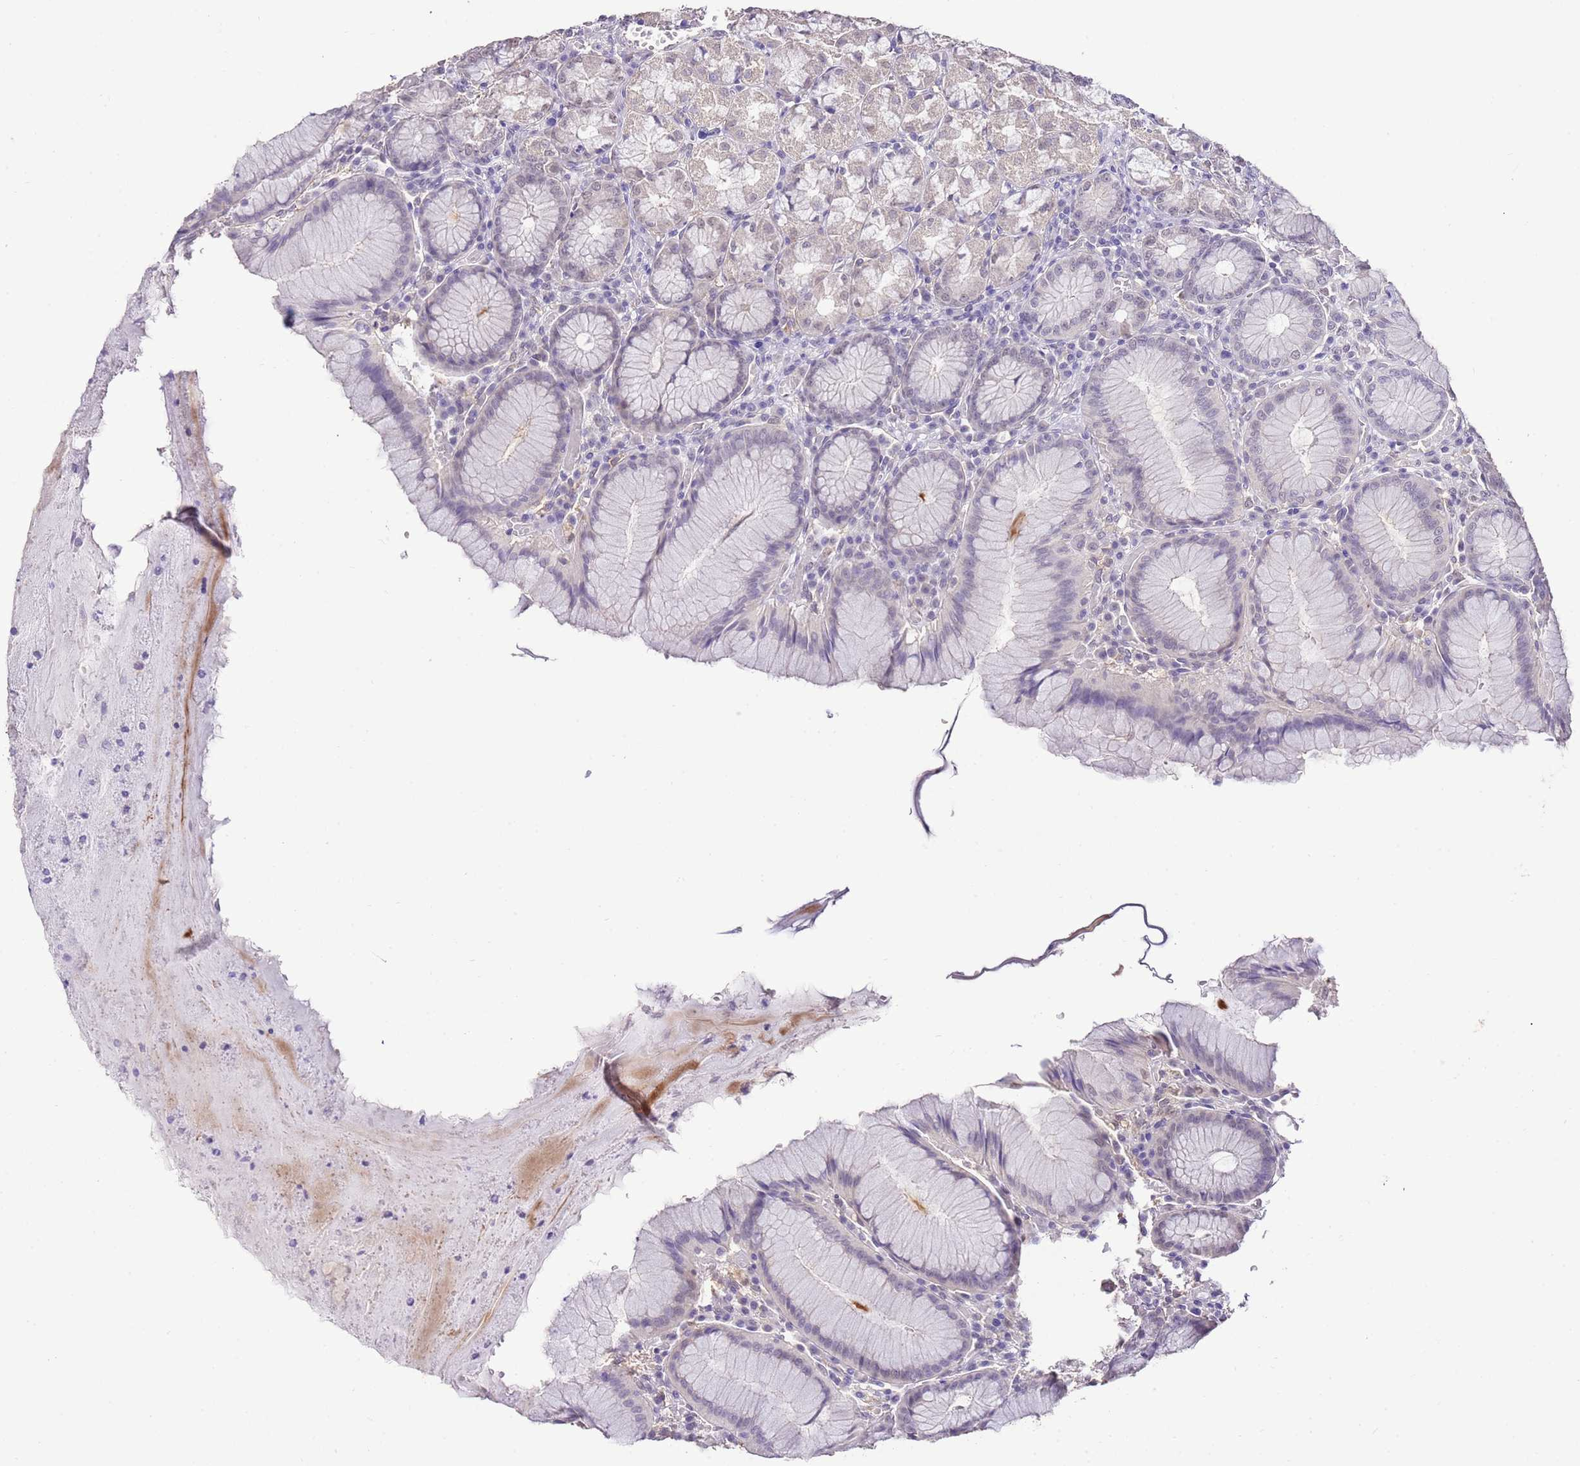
{"staining": {"intensity": "weak", "quantity": "25%-75%", "location": "cytoplasmic/membranous,nuclear"}, "tissue": "stomach", "cell_type": "Glandular cells", "image_type": "normal", "snomed": [{"axis": "morphology", "description": "Normal tissue, NOS"}, {"axis": "topography", "description": "Stomach"}], "caption": "Immunohistochemistry of unremarkable human stomach displays low levels of weak cytoplasmic/membranous,nuclear positivity in approximately 25%-75% of glandular cells. The protein of interest is shown in brown color, while the nuclei are stained blue.", "gene": "IZUMO4", "patient": {"sex": "male", "age": 55}}